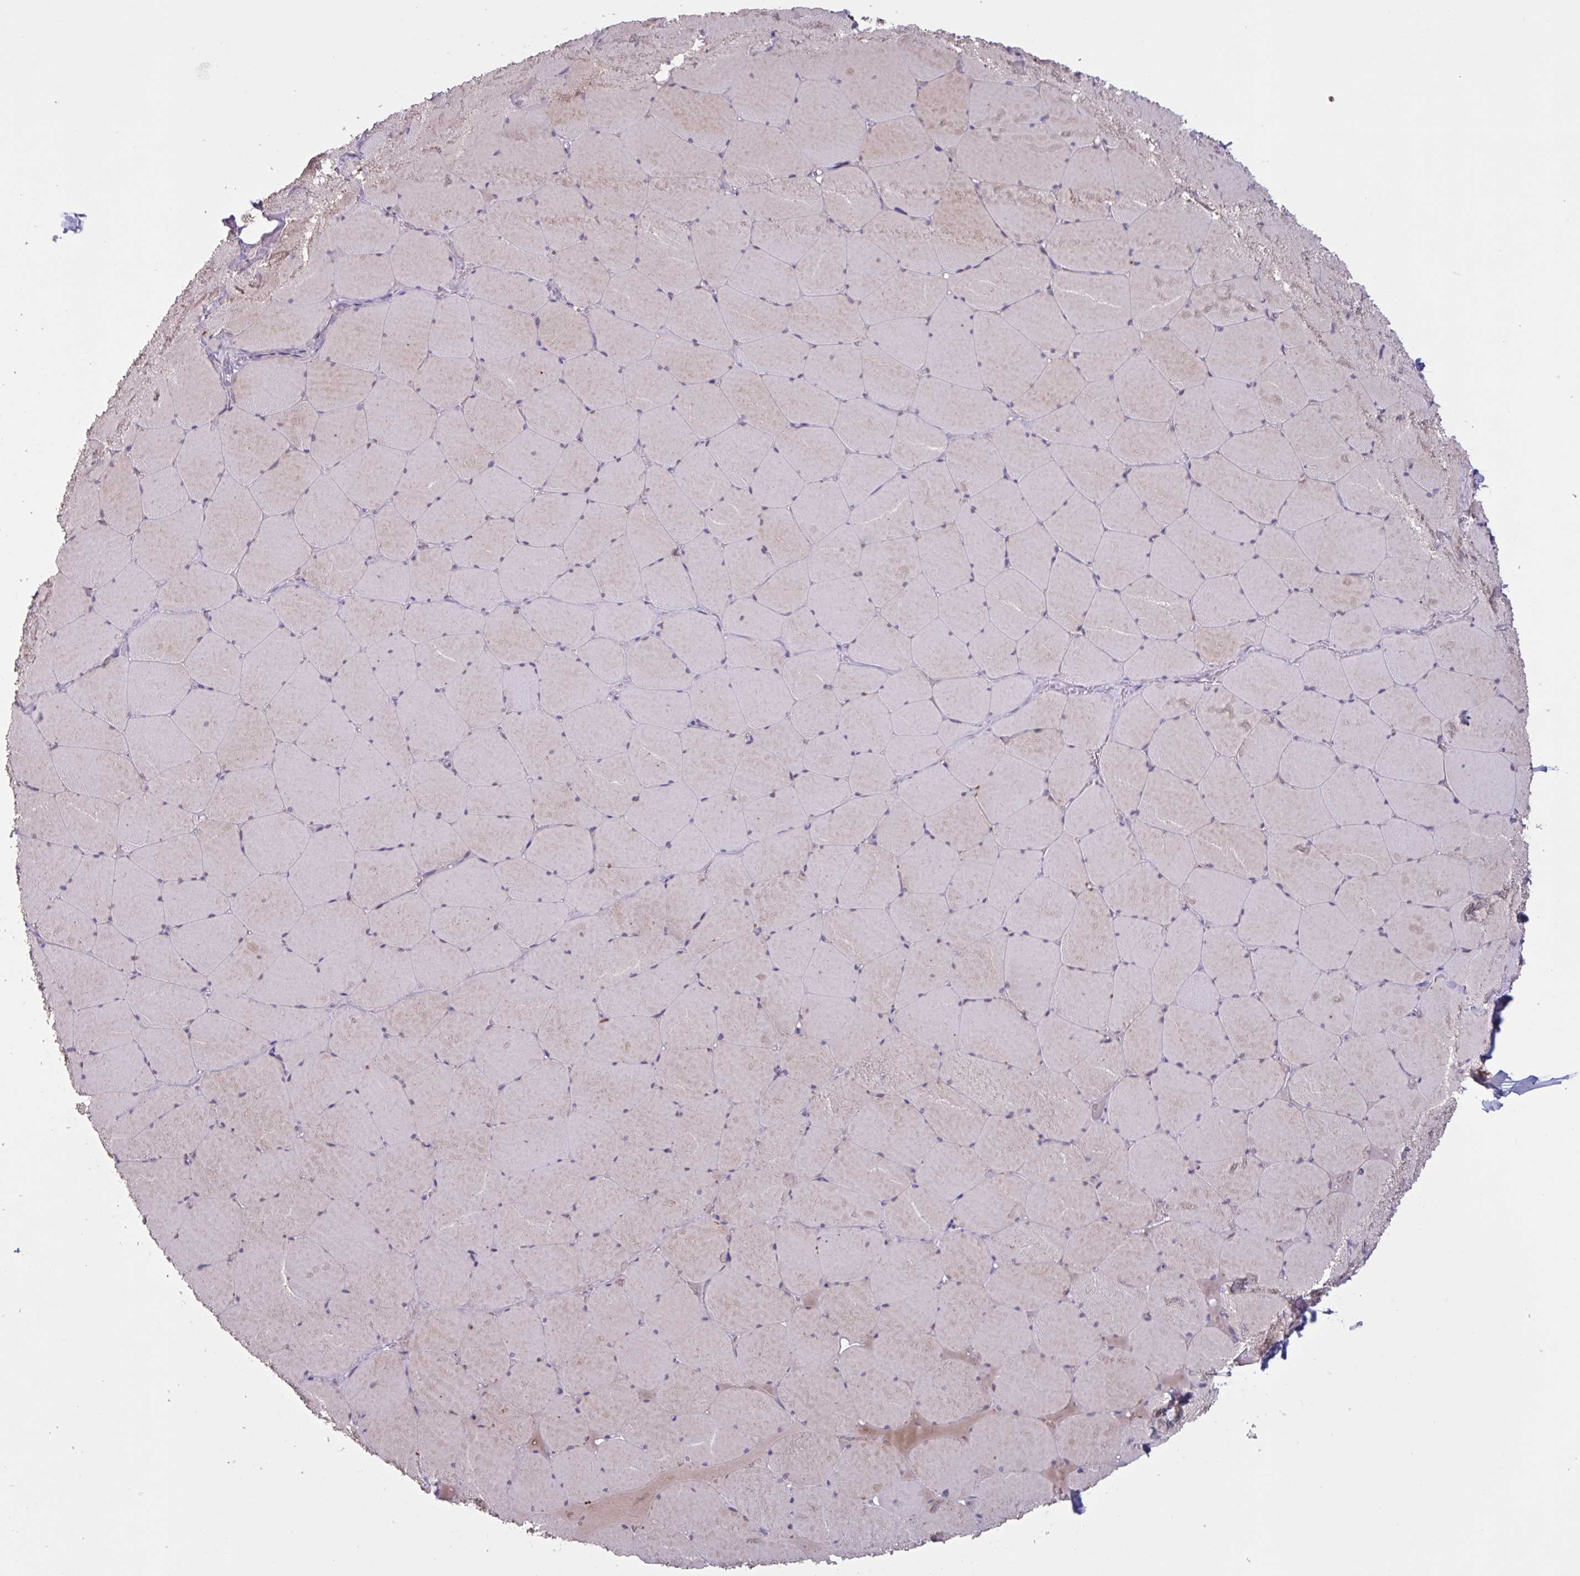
{"staining": {"intensity": "moderate", "quantity": "25%-75%", "location": "cytoplasmic/membranous"}, "tissue": "skeletal muscle", "cell_type": "Myocytes", "image_type": "normal", "snomed": [{"axis": "morphology", "description": "Normal tissue, NOS"}, {"axis": "topography", "description": "Skeletal muscle"}, {"axis": "topography", "description": "Head-Neck"}], "caption": "Immunohistochemical staining of benign skeletal muscle reveals 25%-75% levels of moderate cytoplasmic/membranous protein staining in about 25%-75% of myocytes.", "gene": "ENSG00000281613", "patient": {"sex": "male", "age": 66}}